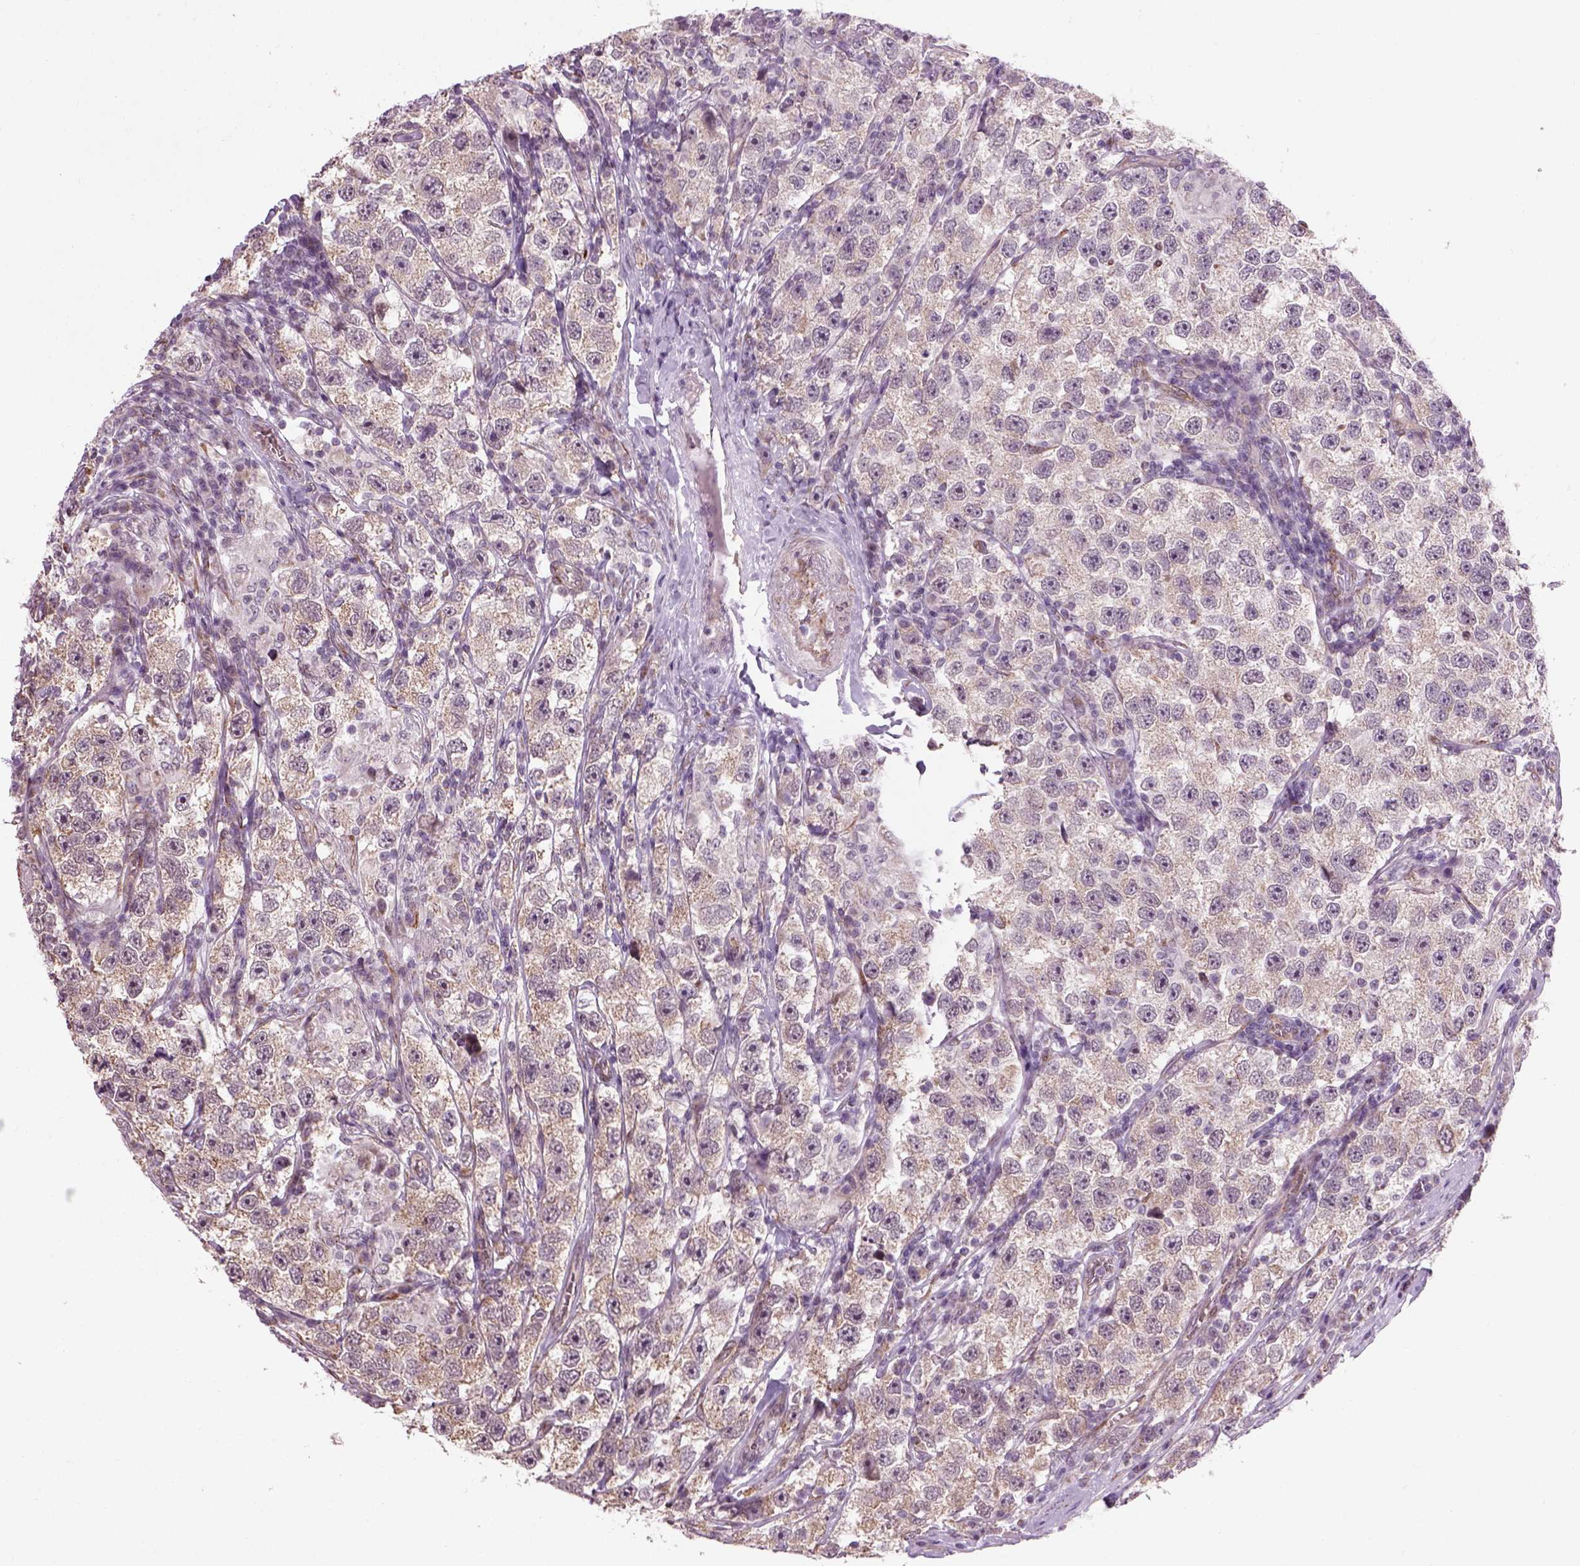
{"staining": {"intensity": "weak", "quantity": "25%-75%", "location": "cytoplasmic/membranous"}, "tissue": "testis cancer", "cell_type": "Tumor cells", "image_type": "cancer", "snomed": [{"axis": "morphology", "description": "Seminoma, NOS"}, {"axis": "topography", "description": "Testis"}], "caption": "Testis cancer stained with a brown dye exhibits weak cytoplasmic/membranous positive expression in about 25%-75% of tumor cells.", "gene": "XK", "patient": {"sex": "male", "age": 26}}